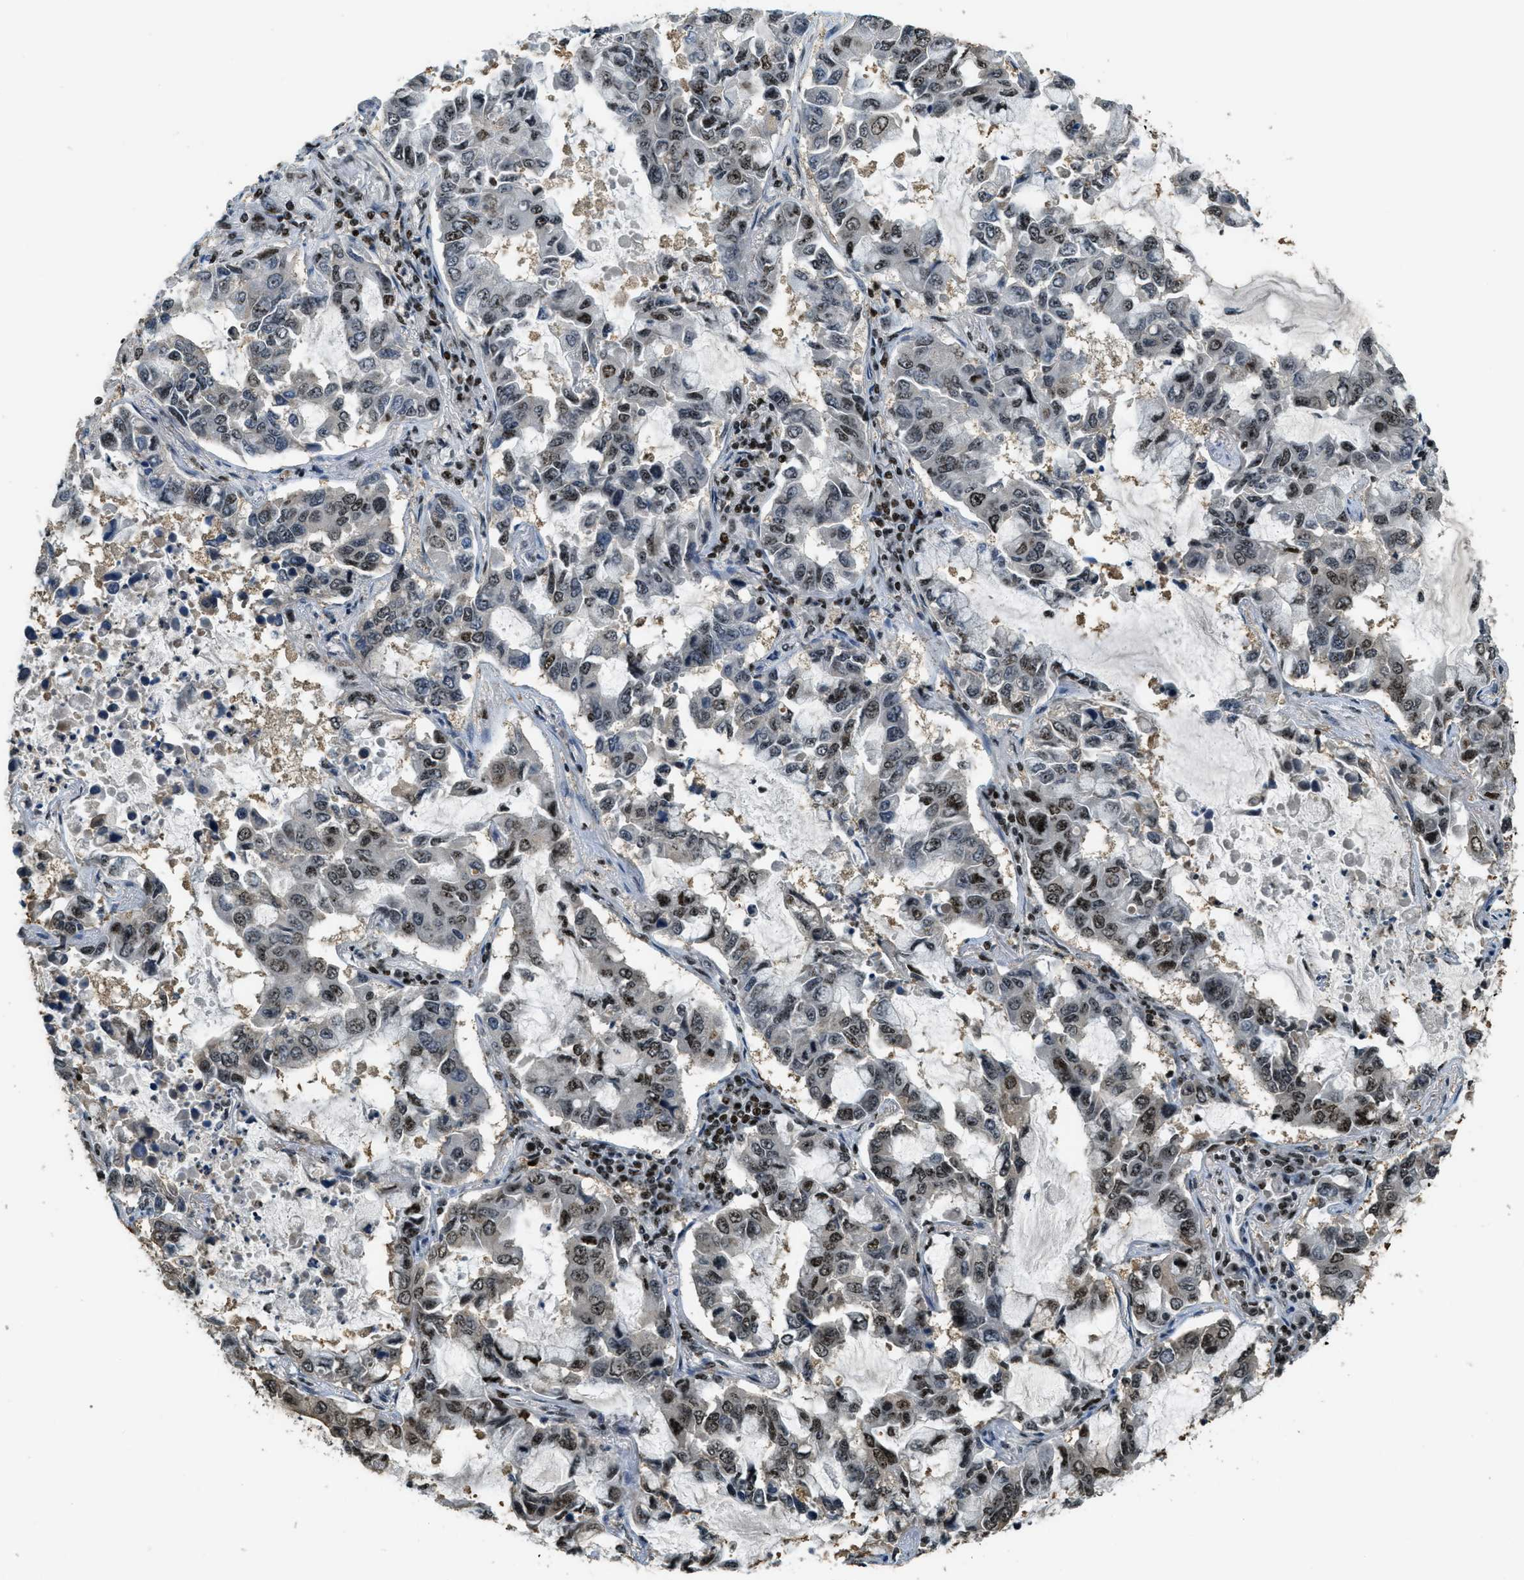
{"staining": {"intensity": "moderate", "quantity": "25%-75%", "location": "nuclear"}, "tissue": "lung cancer", "cell_type": "Tumor cells", "image_type": "cancer", "snomed": [{"axis": "morphology", "description": "Adenocarcinoma, NOS"}, {"axis": "topography", "description": "Lung"}], "caption": "Tumor cells reveal medium levels of moderate nuclear expression in about 25%-75% of cells in lung adenocarcinoma.", "gene": "SP100", "patient": {"sex": "male", "age": 64}}